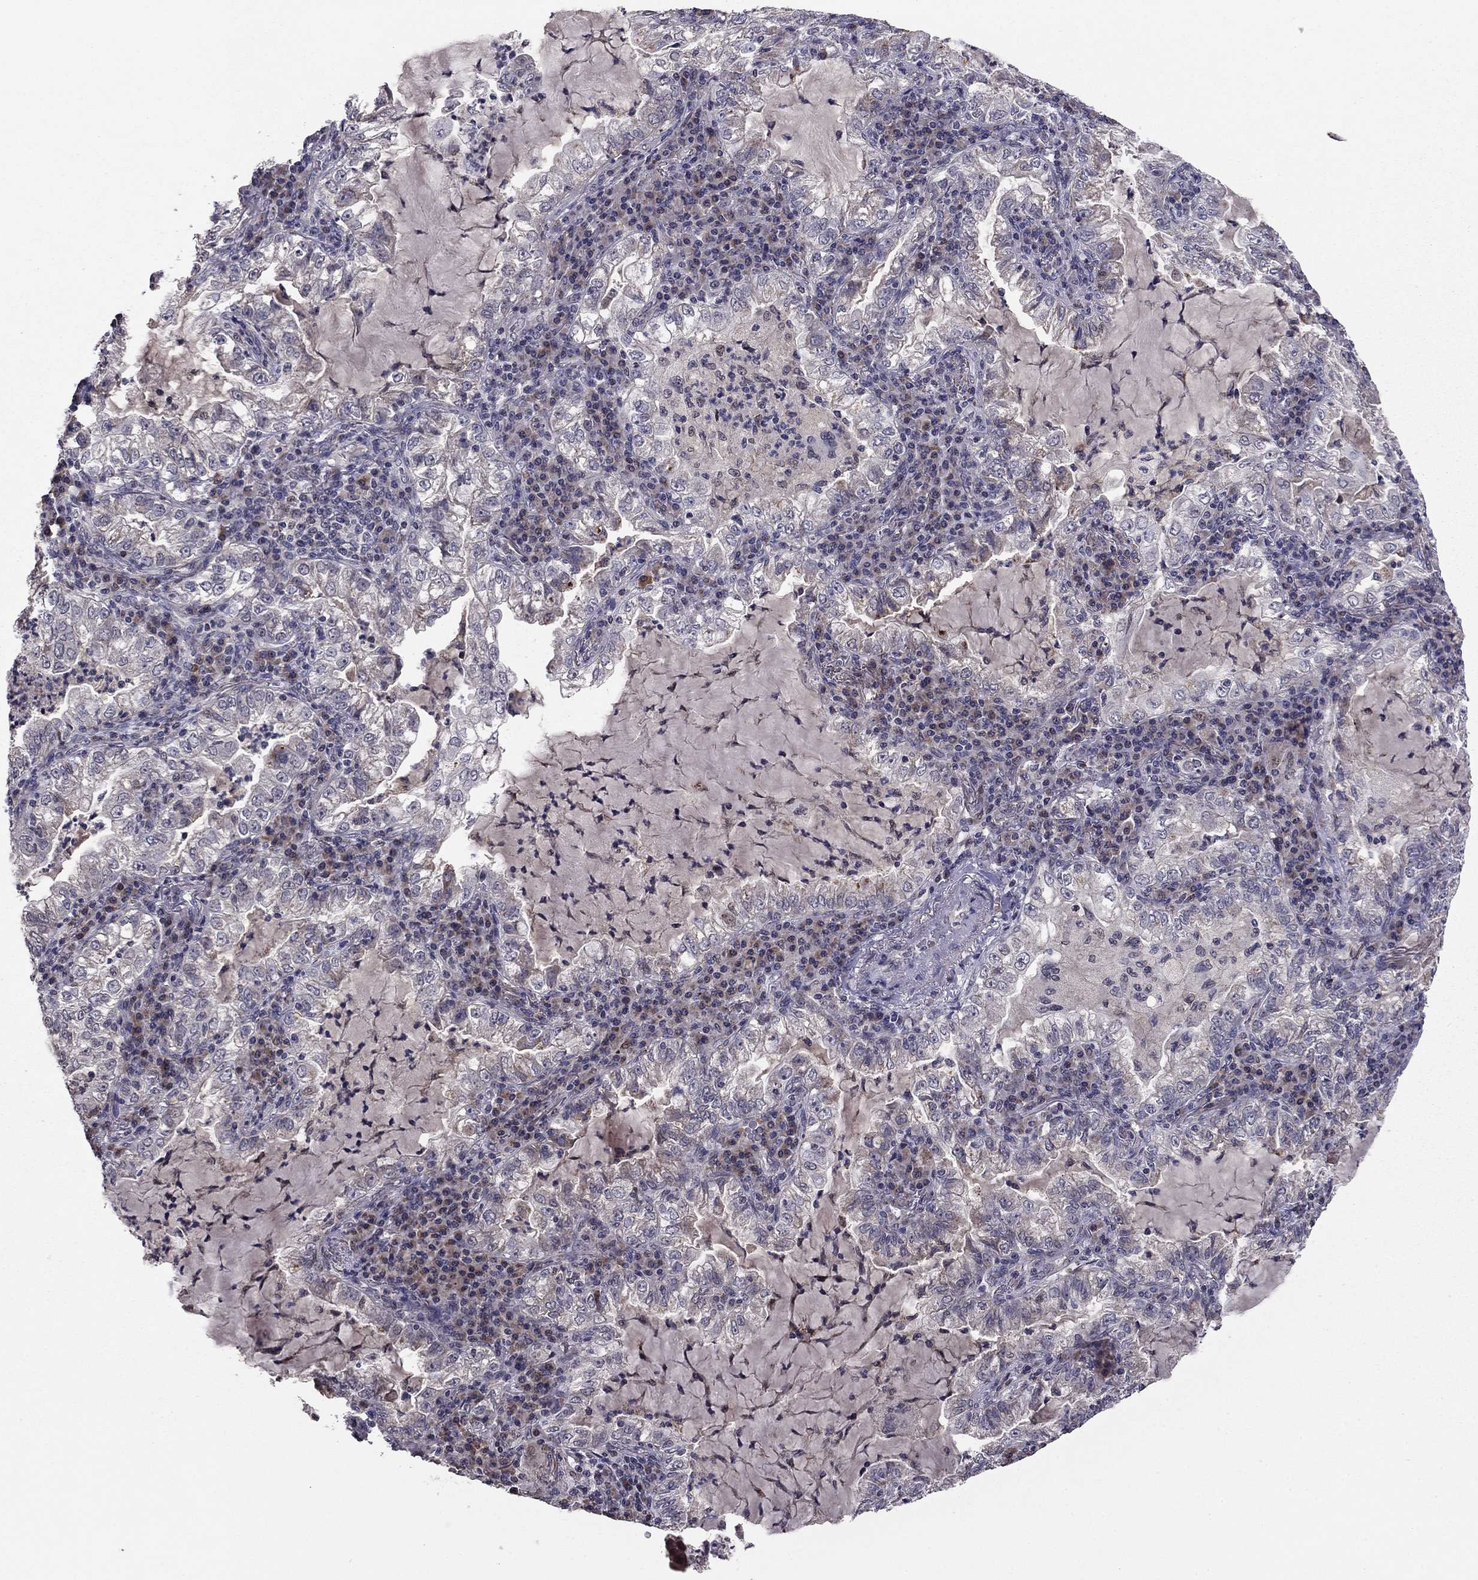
{"staining": {"intensity": "negative", "quantity": "none", "location": "none"}, "tissue": "lung cancer", "cell_type": "Tumor cells", "image_type": "cancer", "snomed": [{"axis": "morphology", "description": "Adenocarcinoma, NOS"}, {"axis": "topography", "description": "Lung"}], "caption": "Lung adenocarcinoma stained for a protein using immunohistochemistry reveals no positivity tumor cells.", "gene": "HCN1", "patient": {"sex": "female", "age": 73}}